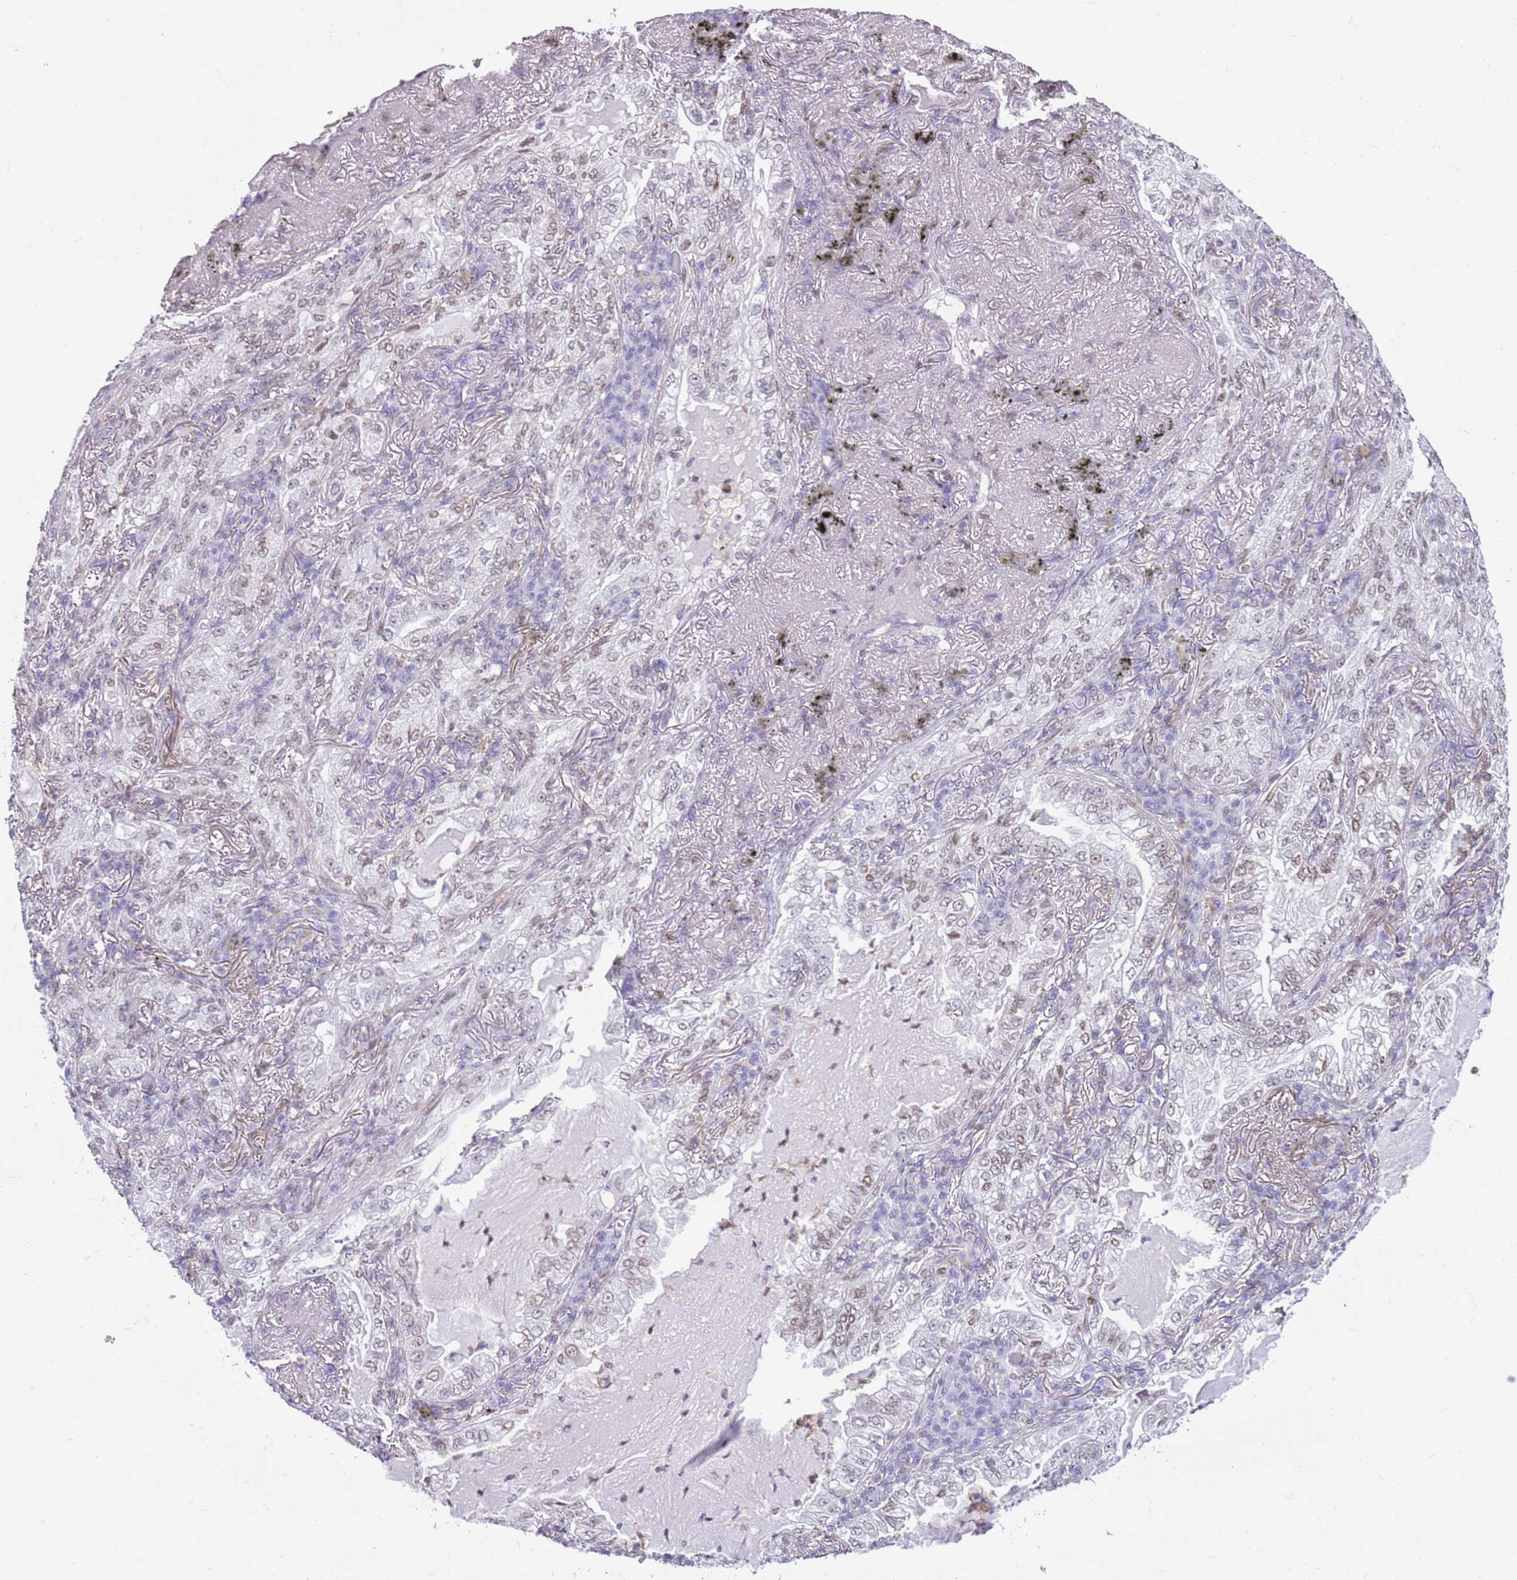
{"staining": {"intensity": "moderate", "quantity": "<25%", "location": "nuclear"}, "tissue": "lung cancer", "cell_type": "Tumor cells", "image_type": "cancer", "snomed": [{"axis": "morphology", "description": "Adenocarcinoma, NOS"}, {"axis": "topography", "description": "Lung"}], "caption": "This histopathology image demonstrates lung cancer (adenocarcinoma) stained with immunohistochemistry to label a protein in brown. The nuclear of tumor cells show moderate positivity for the protein. Nuclei are counter-stained blue.", "gene": "DHX32", "patient": {"sex": "female", "age": 73}}